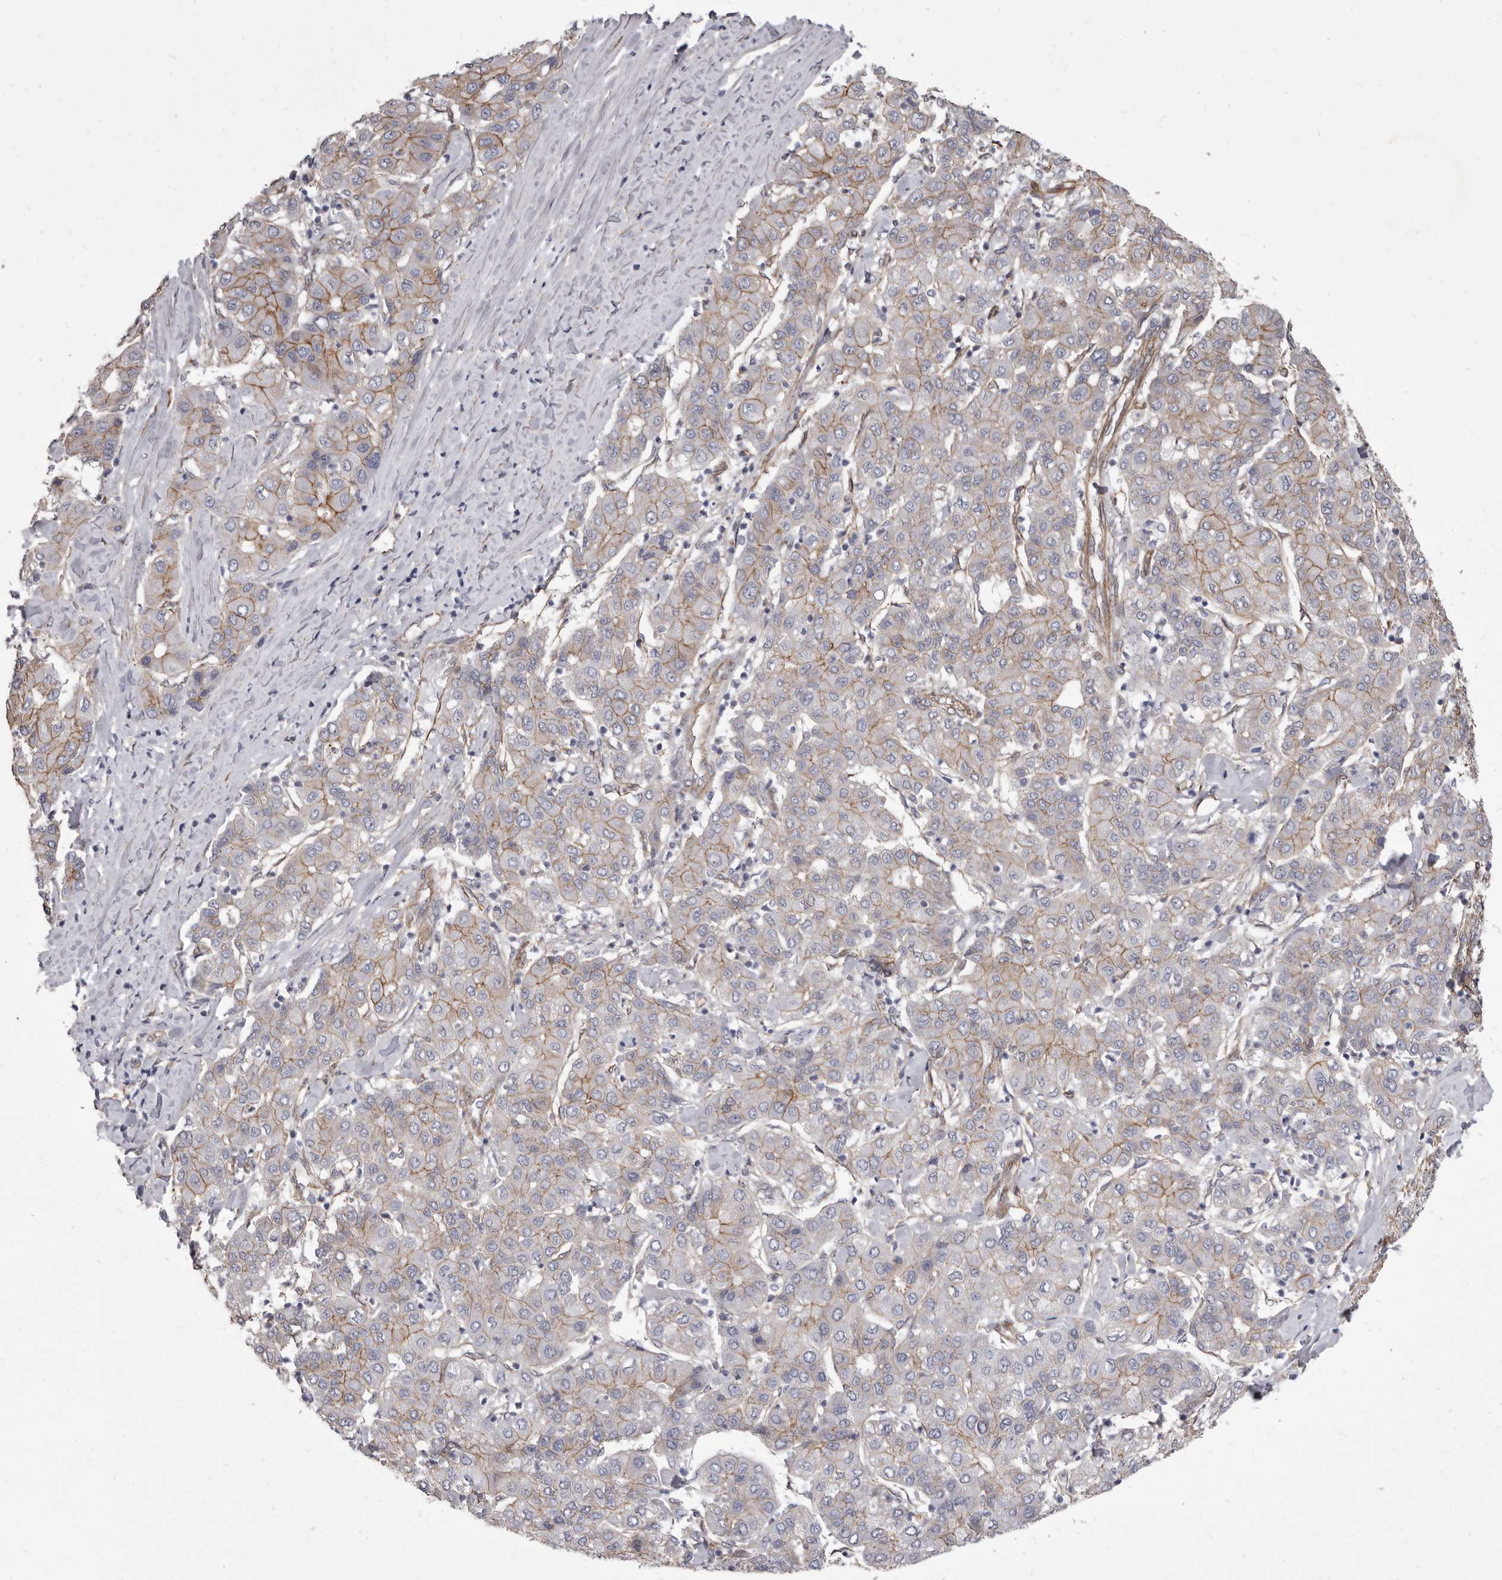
{"staining": {"intensity": "moderate", "quantity": "25%-75%", "location": "cytoplasmic/membranous"}, "tissue": "liver cancer", "cell_type": "Tumor cells", "image_type": "cancer", "snomed": [{"axis": "morphology", "description": "Carcinoma, Hepatocellular, NOS"}, {"axis": "topography", "description": "Liver"}], "caption": "Immunohistochemistry (IHC) photomicrograph of human liver cancer stained for a protein (brown), which reveals medium levels of moderate cytoplasmic/membranous positivity in approximately 25%-75% of tumor cells.", "gene": "P2RX6", "patient": {"sex": "male", "age": 65}}